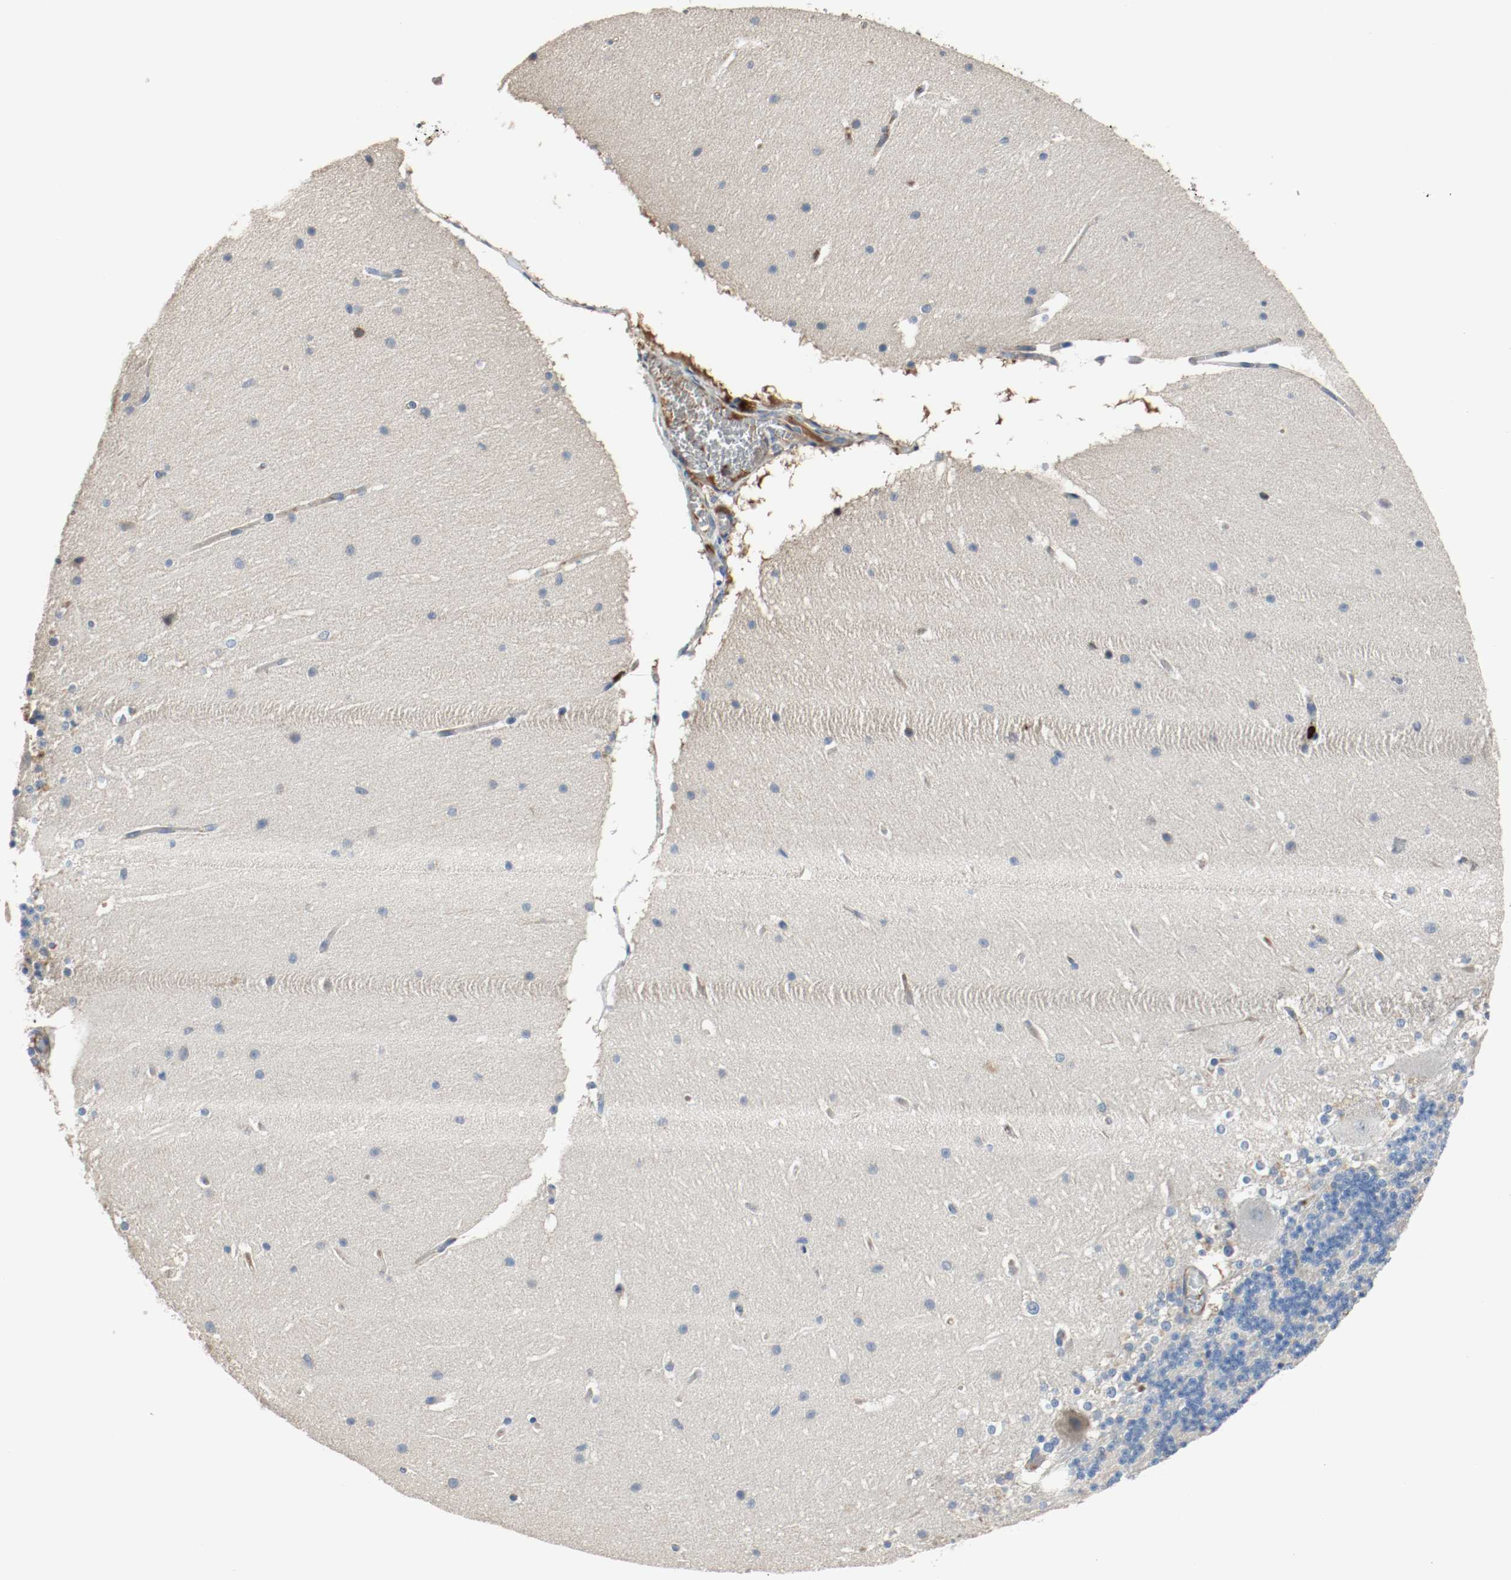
{"staining": {"intensity": "negative", "quantity": "none", "location": "none"}, "tissue": "cerebellum", "cell_type": "Cells in granular layer", "image_type": "normal", "snomed": [{"axis": "morphology", "description": "Normal tissue, NOS"}, {"axis": "topography", "description": "Cerebellum"}], "caption": "This photomicrograph is of normal cerebellum stained with immunohistochemistry (IHC) to label a protein in brown with the nuclei are counter-stained blue. There is no expression in cells in granular layer. (DAB (3,3'-diaminobenzidine) immunohistochemistry visualized using brightfield microscopy, high magnification).", "gene": "BLK", "patient": {"sex": "female", "age": 19}}